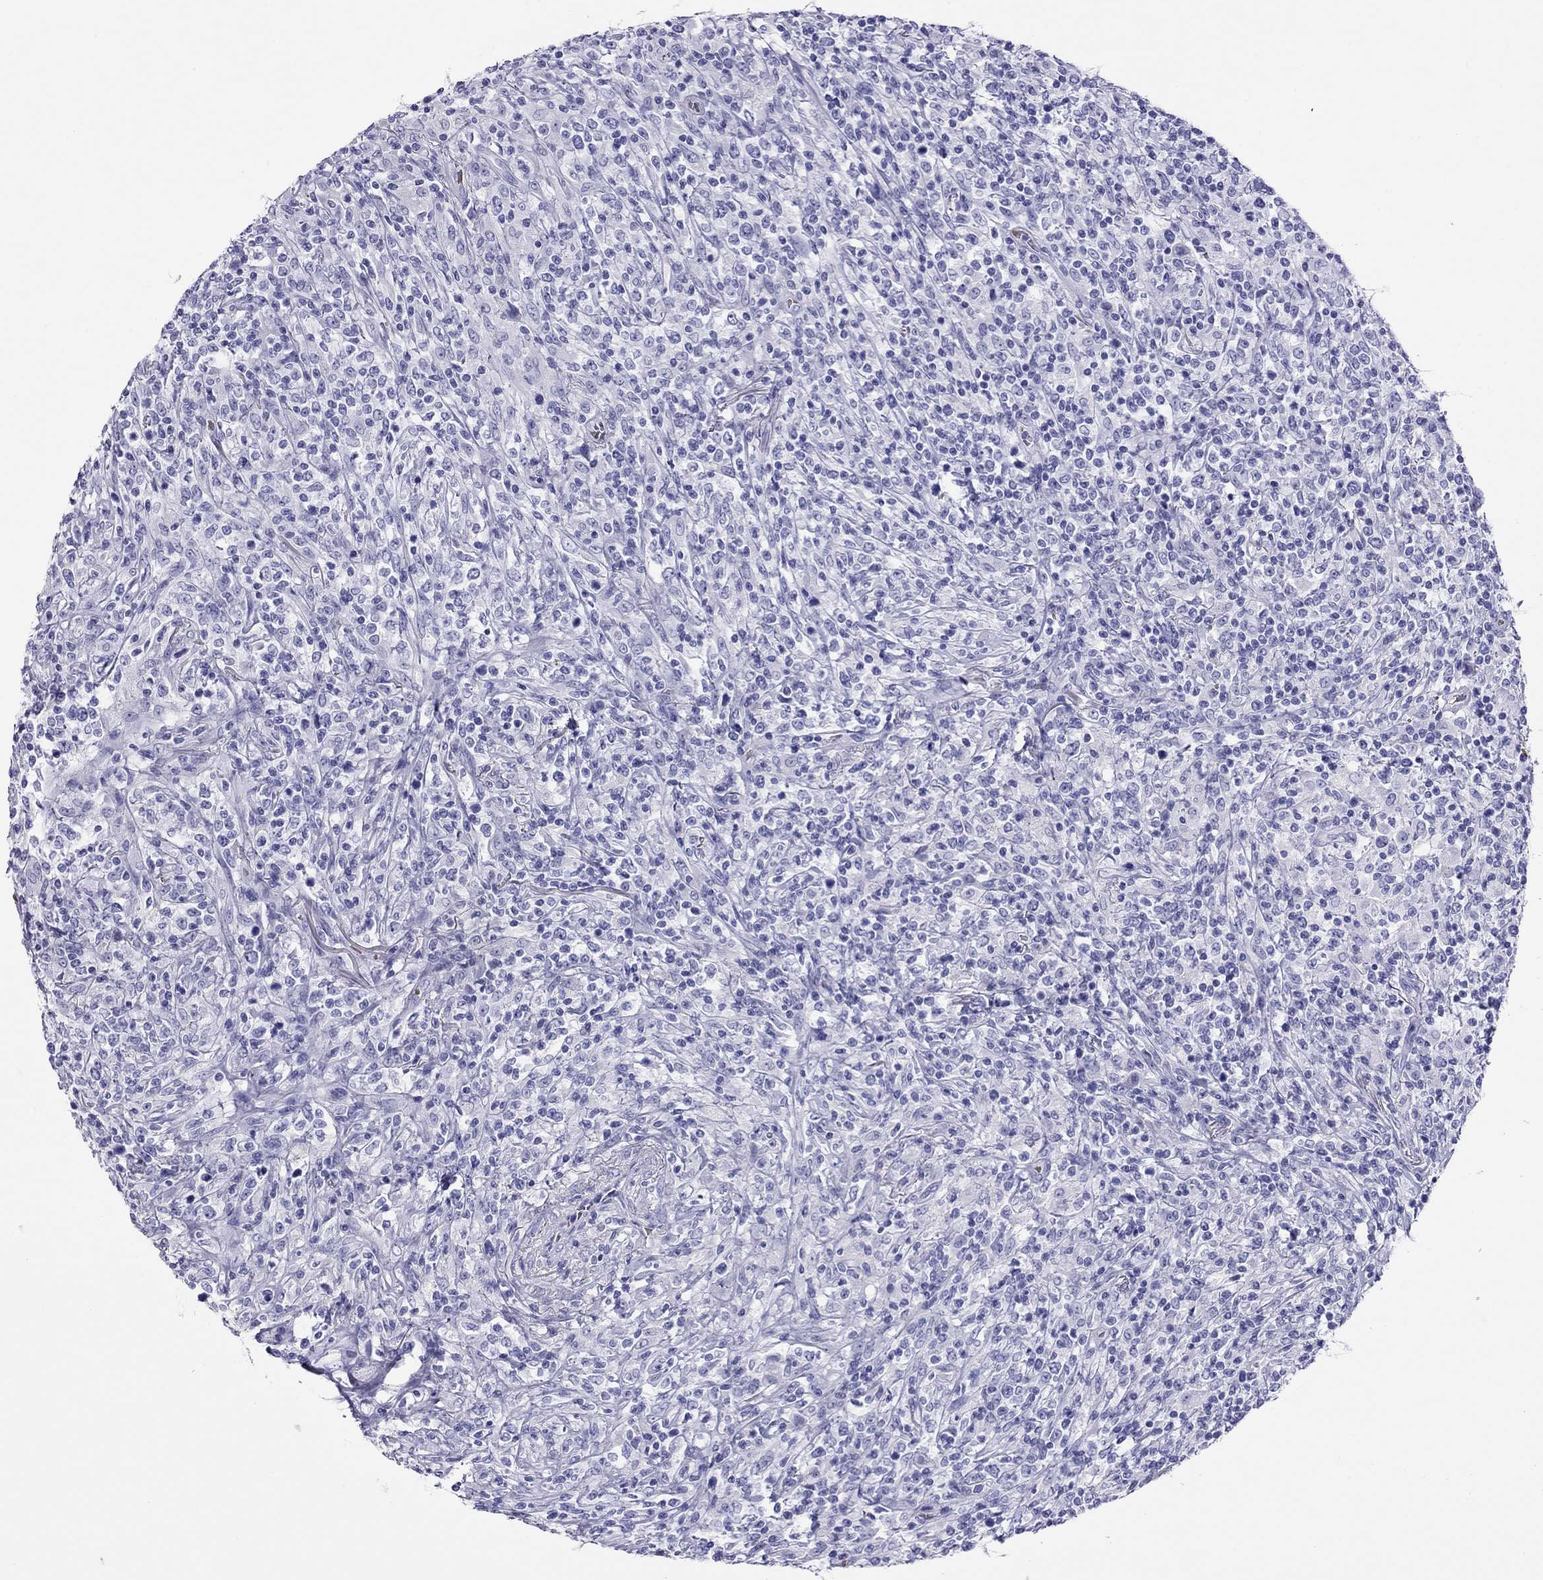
{"staining": {"intensity": "negative", "quantity": "none", "location": "none"}, "tissue": "lymphoma", "cell_type": "Tumor cells", "image_type": "cancer", "snomed": [{"axis": "morphology", "description": "Malignant lymphoma, non-Hodgkin's type, High grade"}, {"axis": "topography", "description": "Lung"}], "caption": "This histopathology image is of high-grade malignant lymphoma, non-Hodgkin's type stained with immunohistochemistry (IHC) to label a protein in brown with the nuclei are counter-stained blue. There is no staining in tumor cells.", "gene": "PTPRN", "patient": {"sex": "male", "age": 79}}